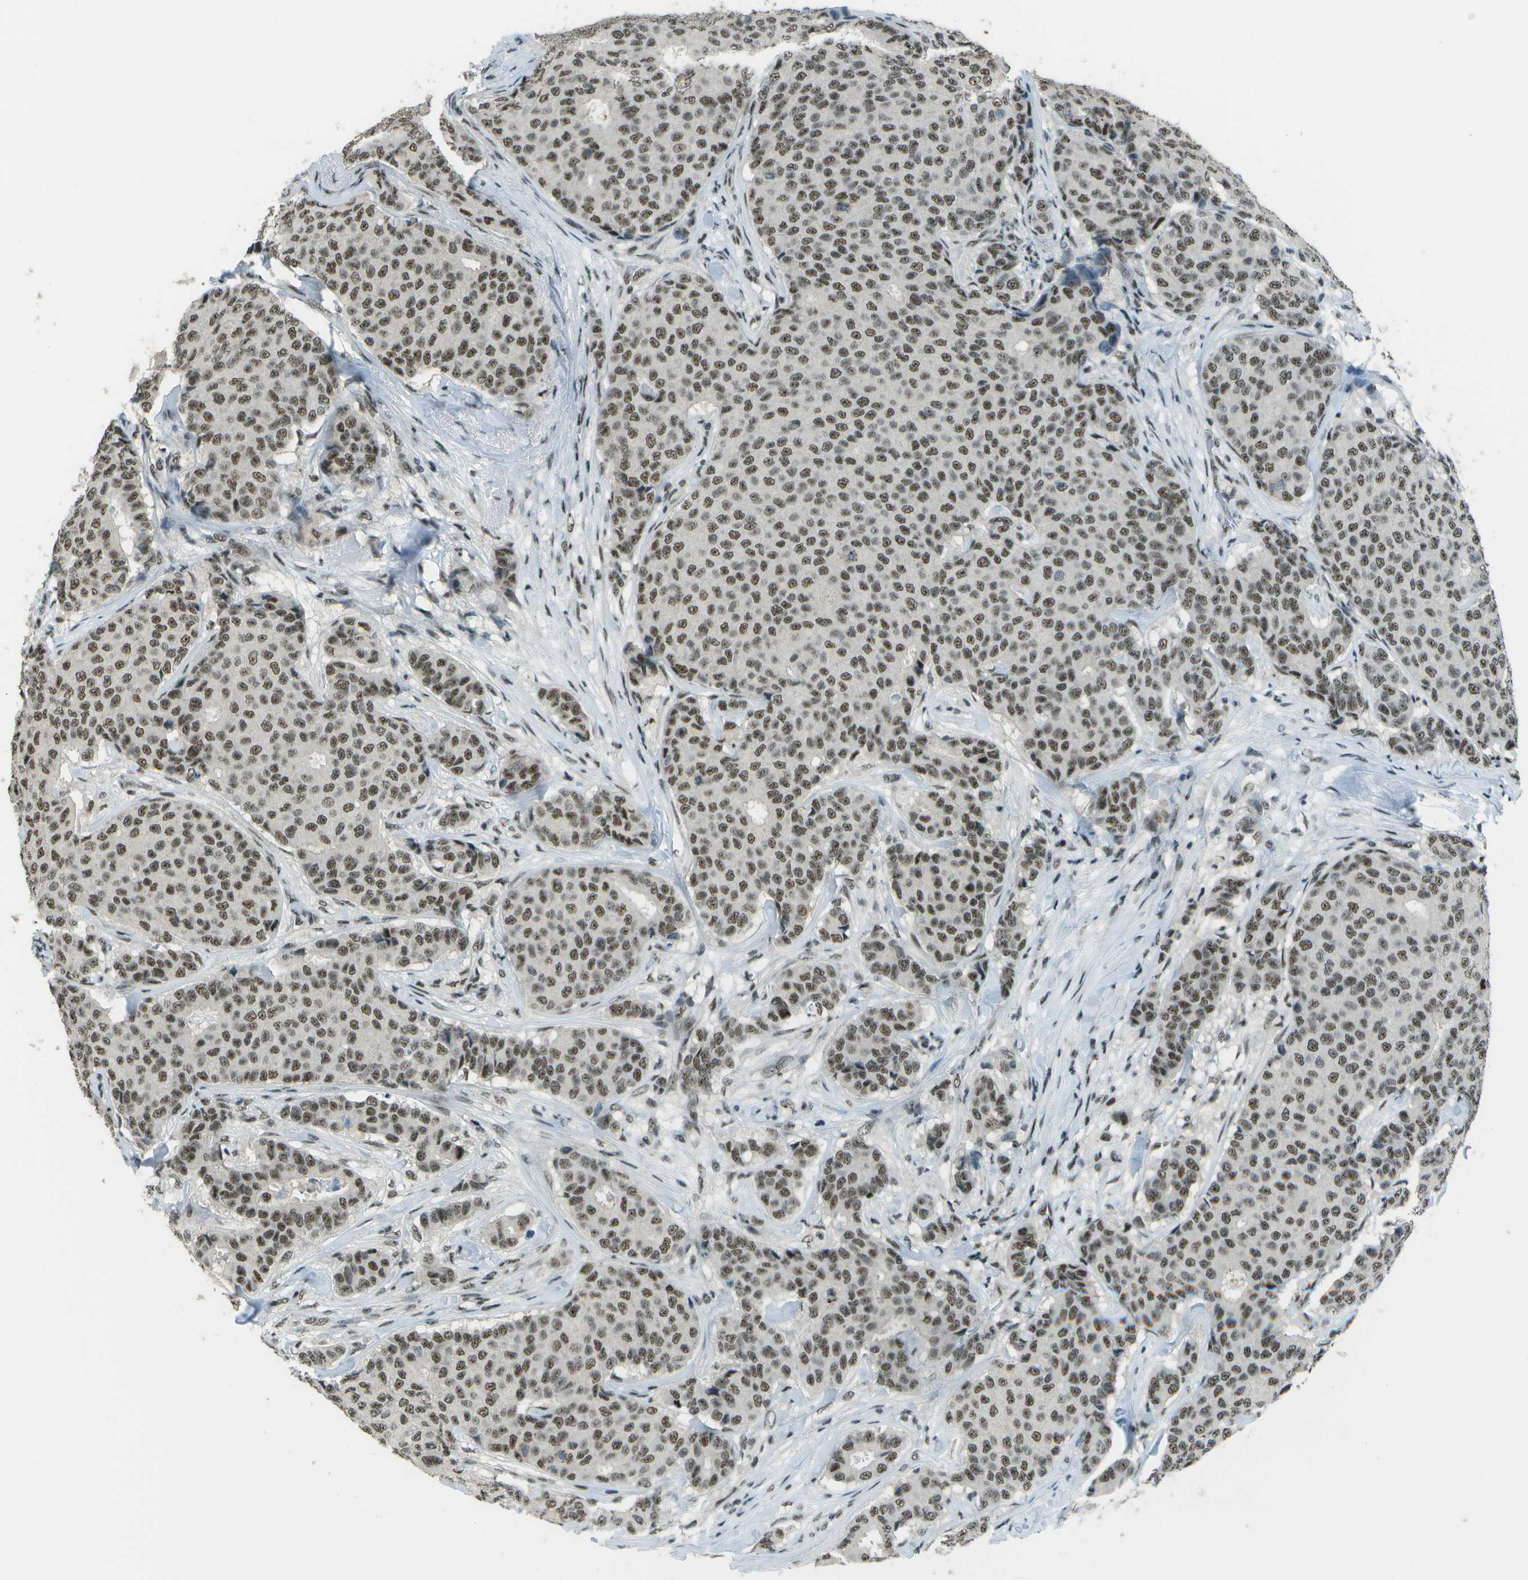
{"staining": {"intensity": "moderate", "quantity": ">75%", "location": "nuclear"}, "tissue": "breast cancer", "cell_type": "Tumor cells", "image_type": "cancer", "snomed": [{"axis": "morphology", "description": "Duct carcinoma"}, {"axis": "topography", "description": "Breast"}], "caption": "Brown immunohistochemical staining in human breast cancer (invasive ductal carcinoma) shows moderate nuclear expression in about >75% of tumor cells. (DAB = brown stain, brightfield microscopy at high magnification).", "gene": "DEPDC1", "patient": {"sex": "female", "age": 75}}